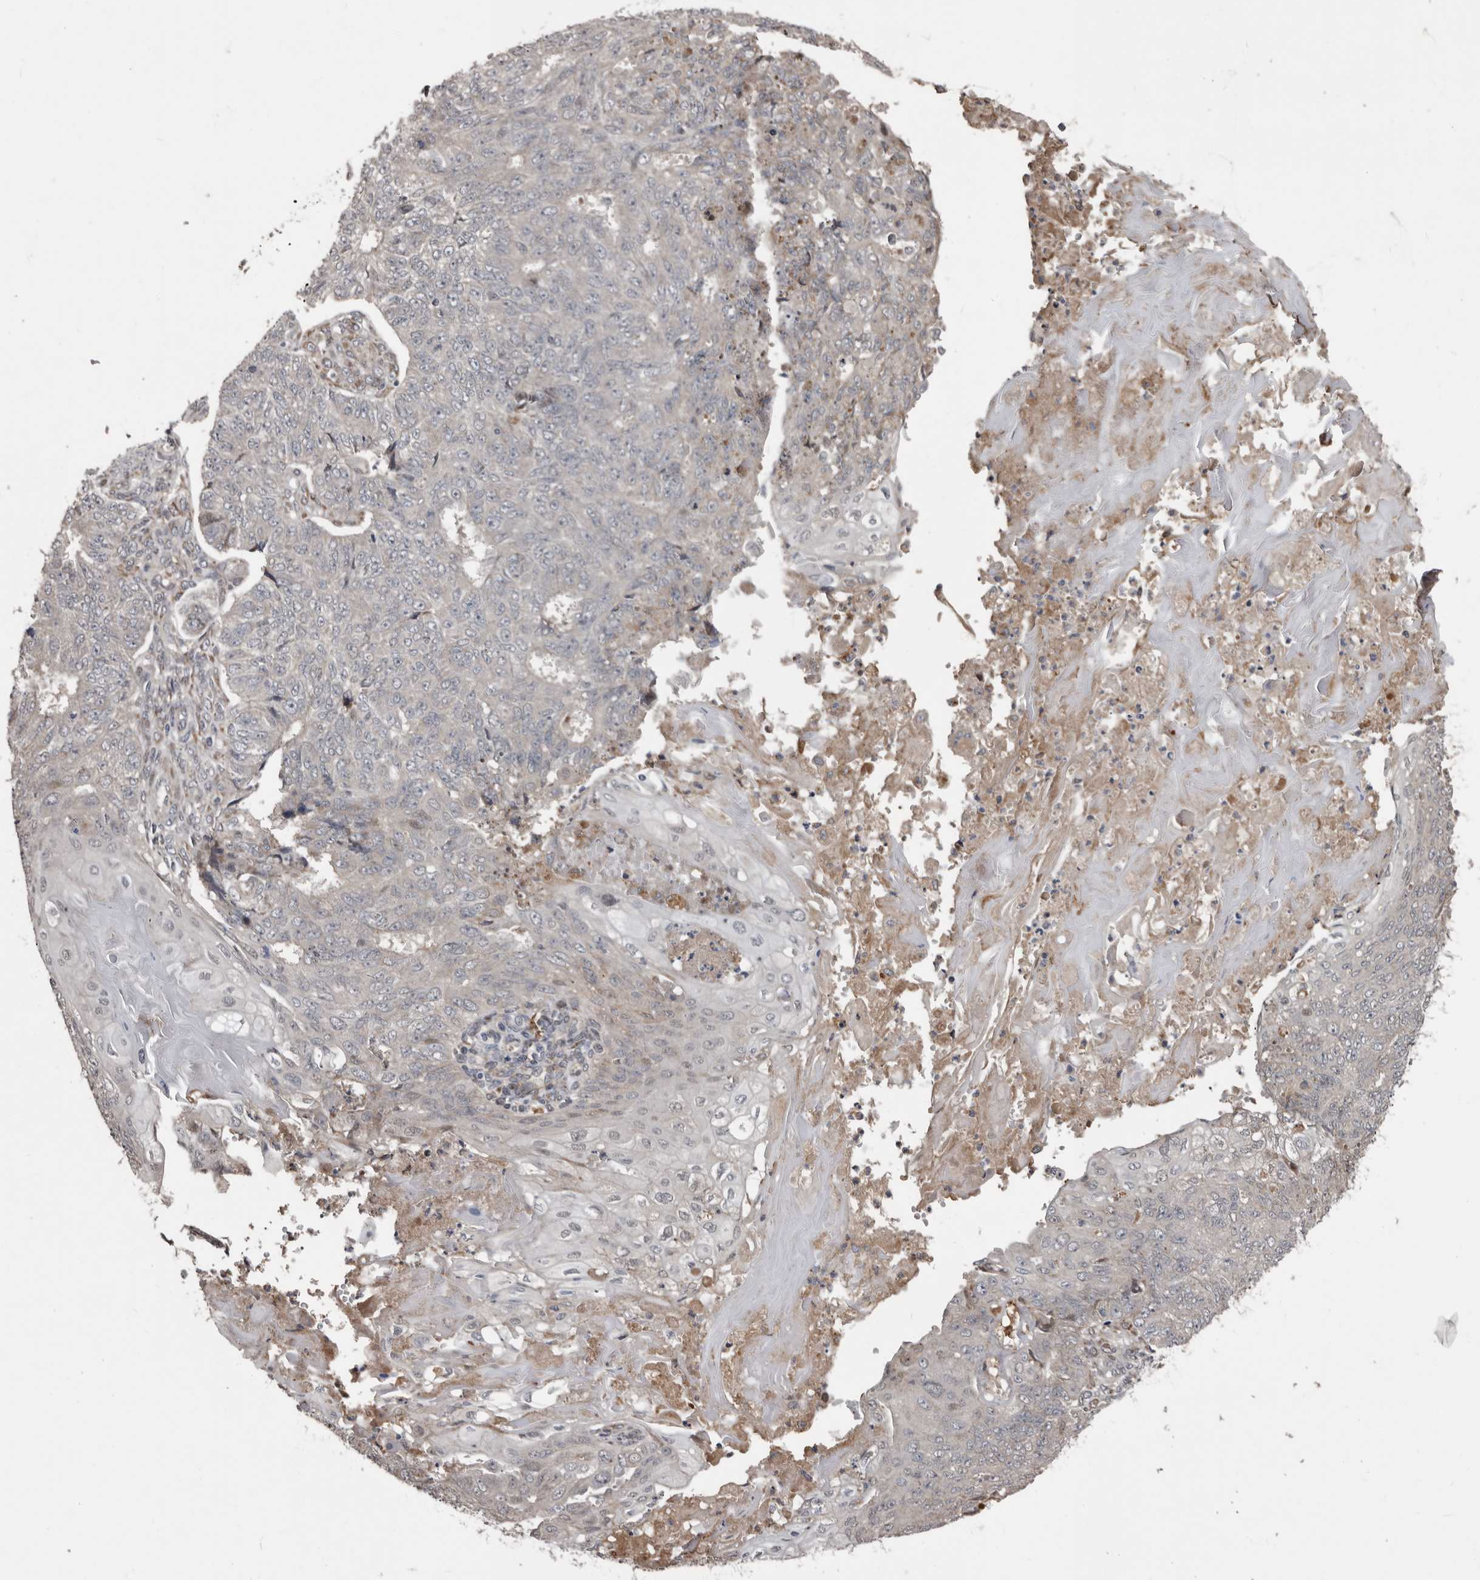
{"staining": {"intensity": "negative", "quantity": "none", "location": "none"}, "tissue": "endometrial cancer", "cell_type": "Tumor cells", "image_type": "cancer", "snomed": [{"axis": "morphology", "description": "Adenocarcinoma, NOS"}, {"axis": "topography", "description": "Endometrium"}], "caption": "High magnification brightfield microscopy of adenocarcinoma (endometrial) stained with DAB (3,3'-diaminobenzidine) (brown) and counterstained with hematoxylin (blue): tumor cells show no significant staining.", "gene": "SERTAD4", "patient": {"sex": "female", "age": 32}}